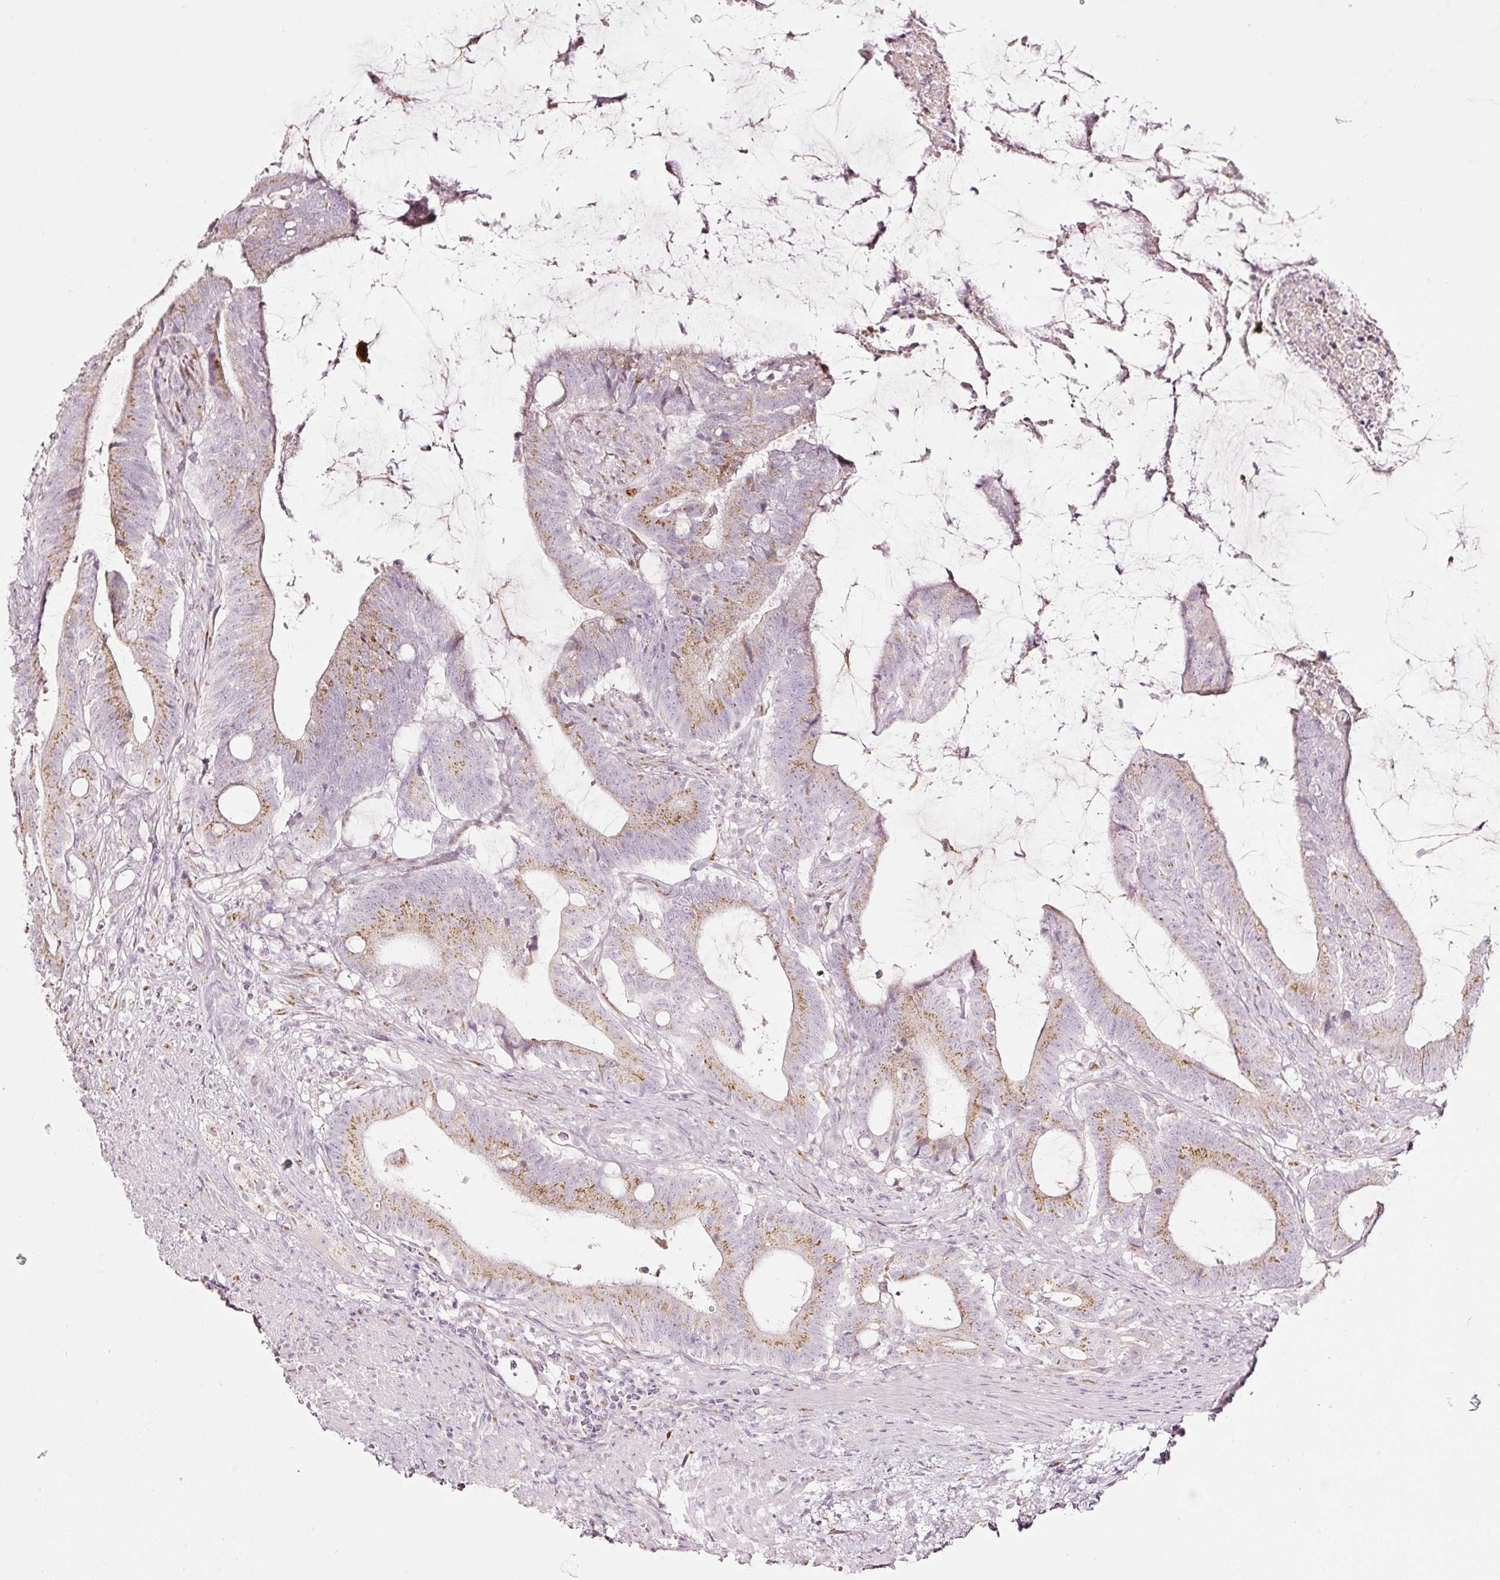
{"staining": {"intensity": "moderate", "quantity": "<25%", "location": "cytoplasmic/membranous"}, "tissue": "colorectal cancer", "cell_type": "Tumor cells", "image_type": "cancer", "snomed": [{"axis": "morphology", "description": "Adenocarcinoma, NOS"}, {"axis": "topography", "description": "Colon"}], "caption": "Immunohistochemistry (IHC) histopathology image of human colorectal cancer (adenocarcinoma) stained for a protein (brown), which displays low levels of moderate cytoplasmic/membranous positivity in about <25% of tumor cells.", "gene": "SDF4", "patient": {"sex": "female", "age": 43}}